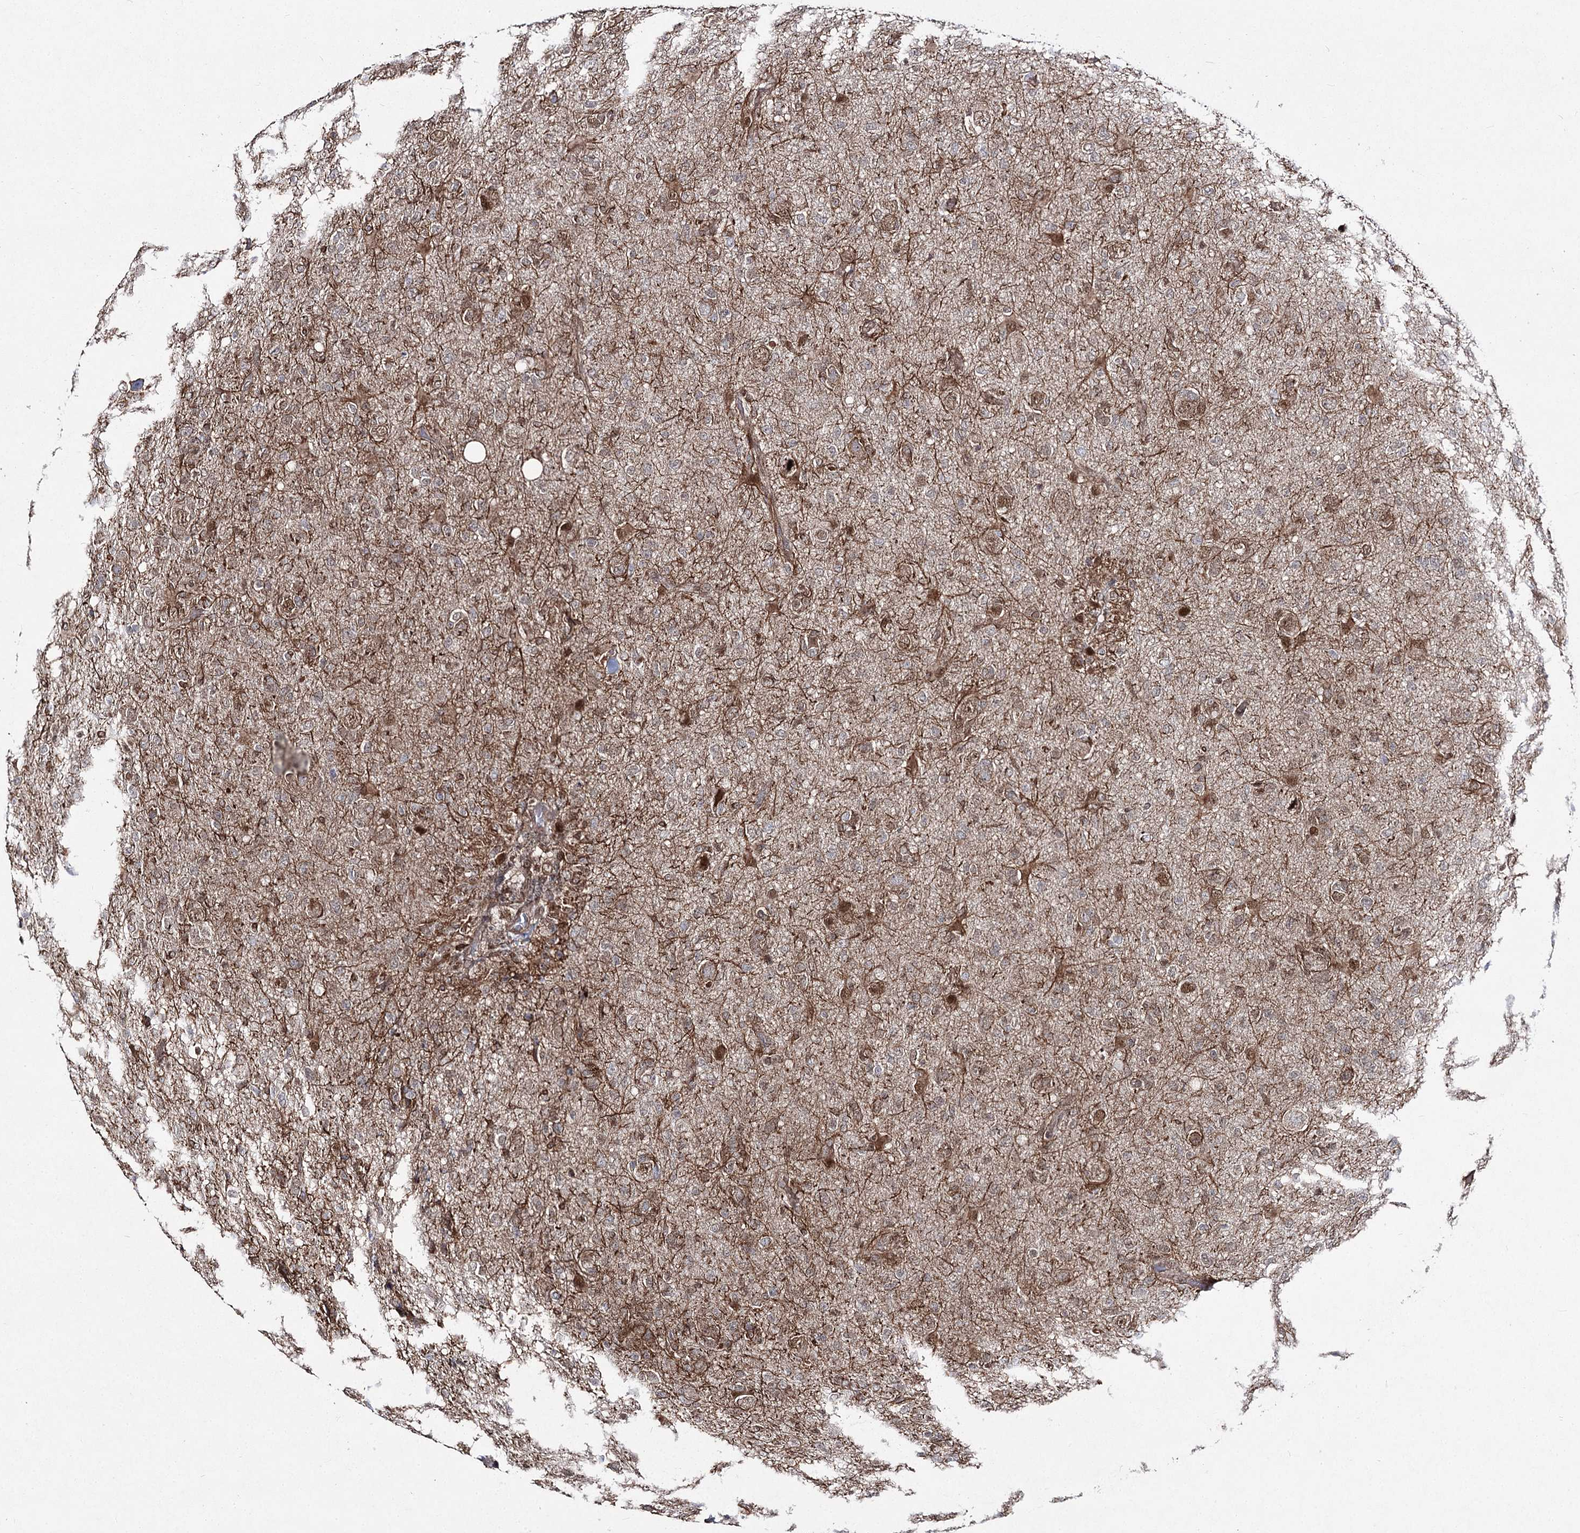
{"staining": {"intensity": "weak", "quantity": "<25%", "location": "cytoplasmic/membranous,nuclear"}, "tissue": "glioma", "cell_type": "Tumor cells", "image_type": "cancer", "snomed": [{"axis": "morphology", "description": "Glioma, malignant, High grade"}, {"axis": "topography", "description": "Brain"}], "caption": "Tumor cells are negative for brown protein staining in glioma.", "gene": "SLC4A1AP", "patient": {"sex": "female", "age": 57}}